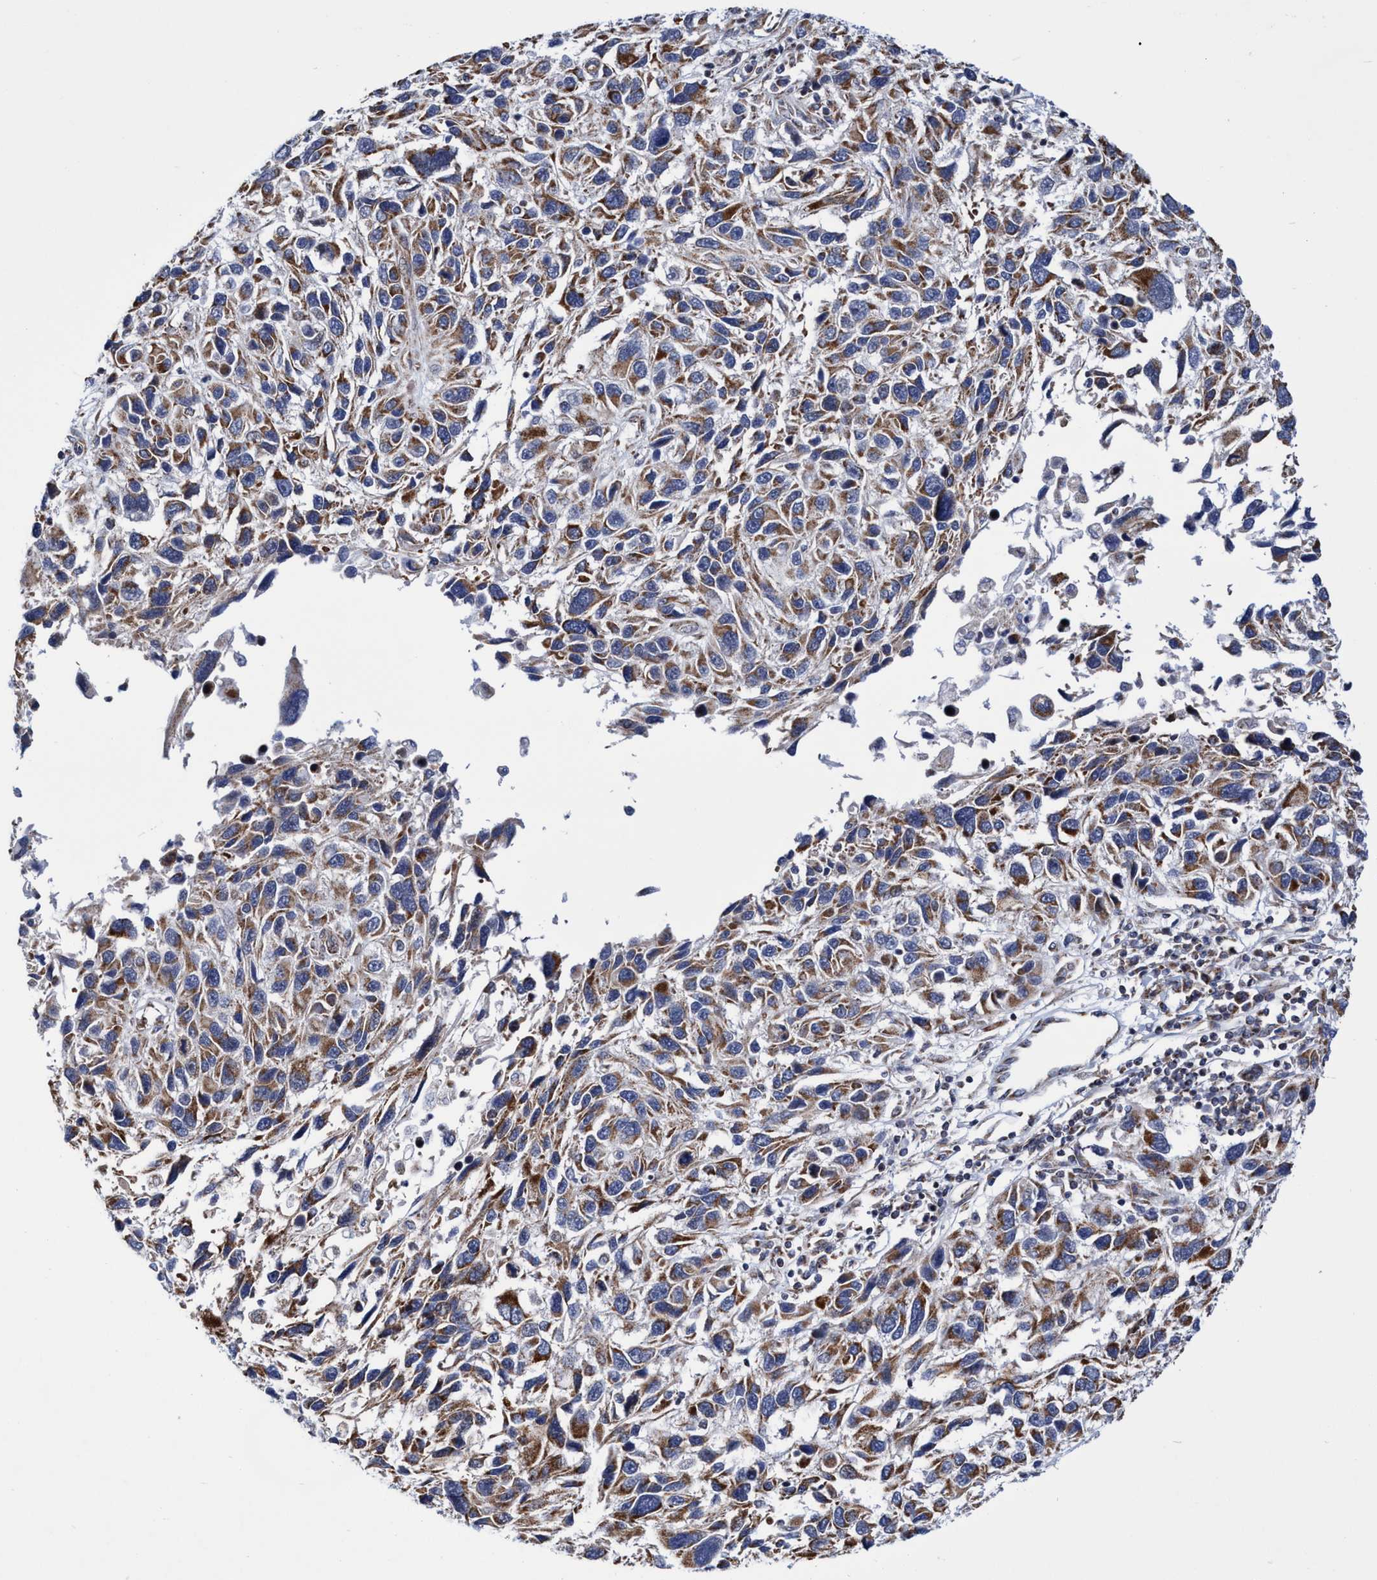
{"staining": {"intensity": "moderate", "quantity": ">75%", "location": "cytoplasmic/membranous"}, "tissue": "melanoma", "cell_type": "Tumor cells", "image_type": "cancer", "snomed": [{"axis": "morphology", "description": "Malignant melanoma, NOS"}, {"axis": "topography", "description": "Skin"}], "caption": "The image exhibits staining of melanoma, revealing moderate cytoplasmic/membranous protein expression (brown color) within tumor cells. (Brightfield microscopy of DAB IHC at high magnification).", "gene": "POLR1F", "patient": {"sex": "male", "age": 53}}